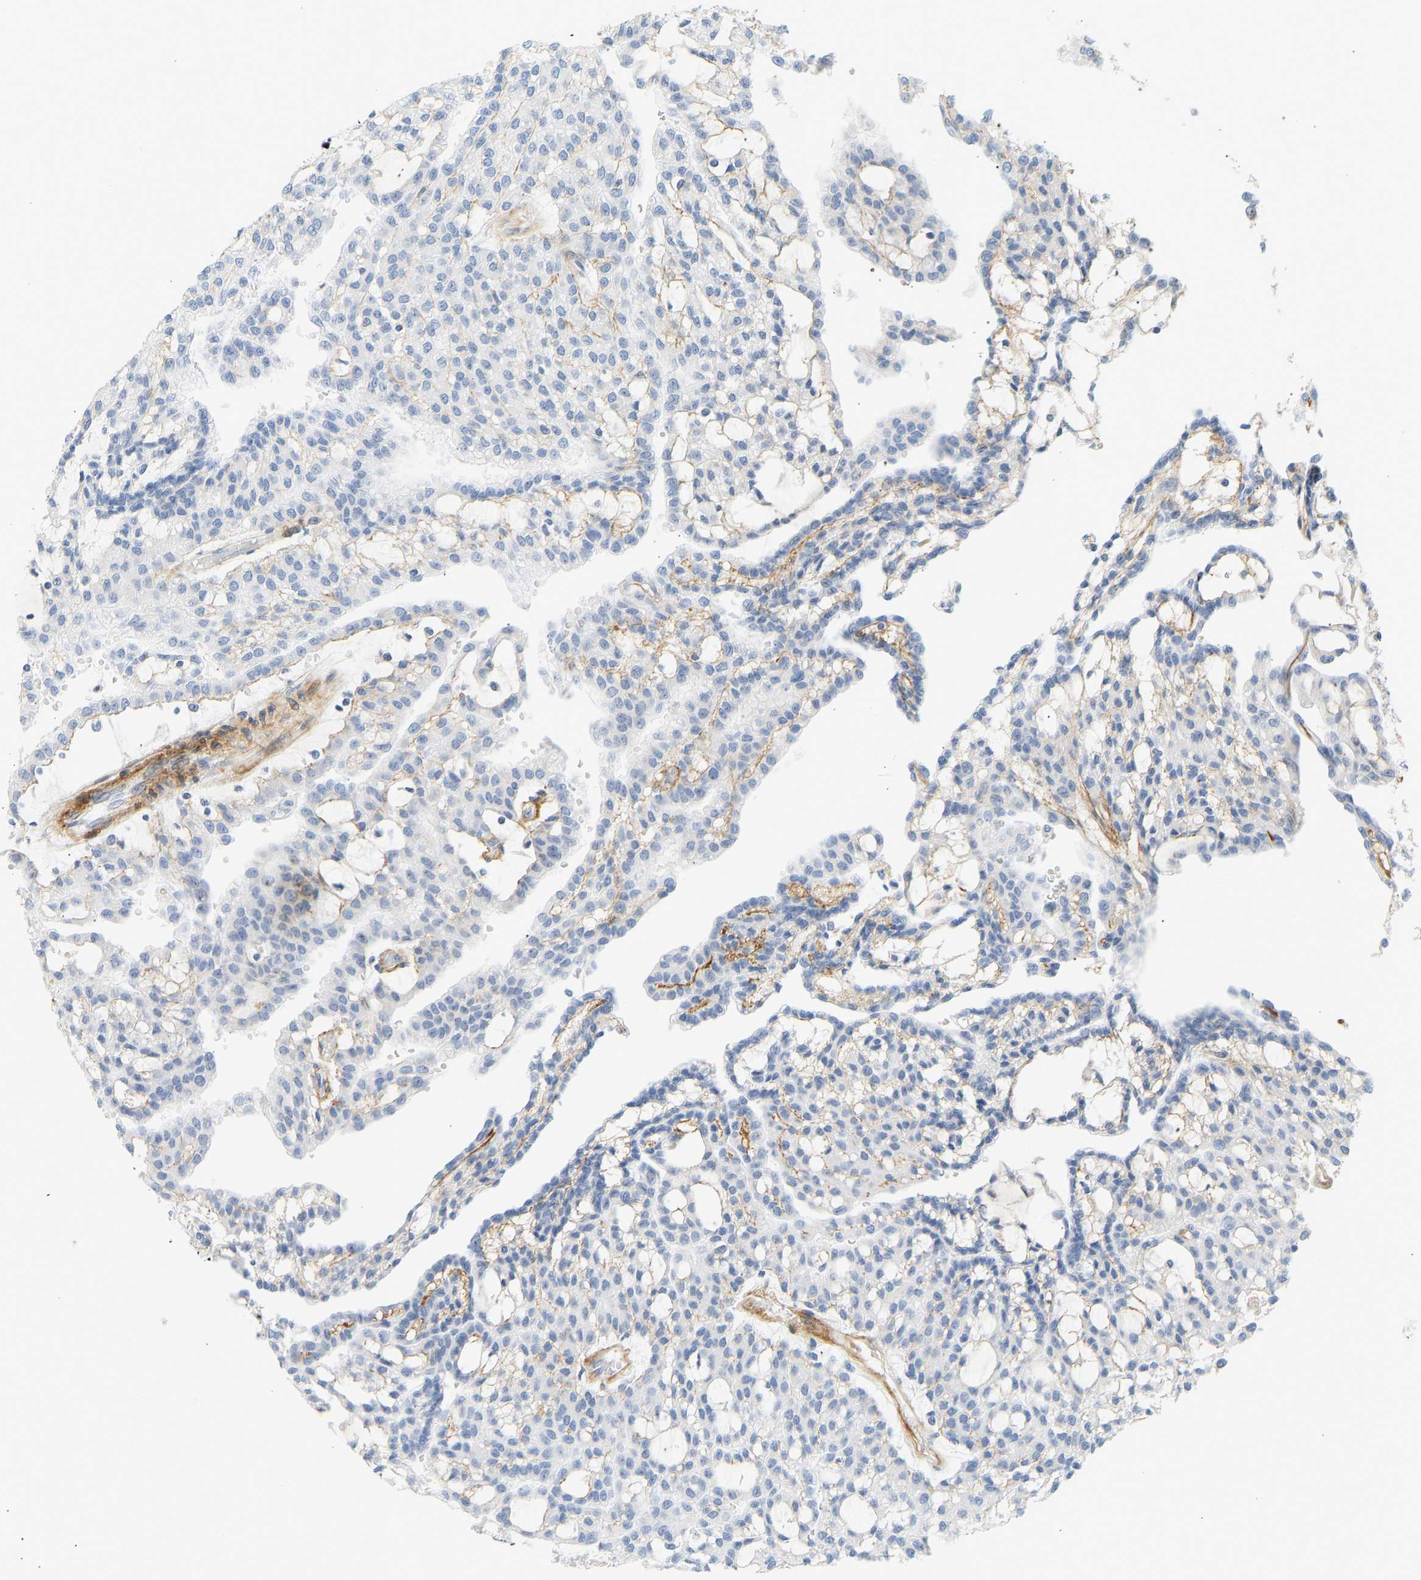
{"staining": {"intensity": "negative", "quantity": "none", "location": "none"}, "tissue": "renal cancer", "cell_type": "Tumor cells", "image_type": "cancer", "snomed": [{"axis": "morphology", "description": "Adenocarcinoma, NOS"}, {"axis": "topography", "description": "Kidney"}], "caption": "High magnification brightfield microscopy of adenocarcinoma (renal) stained with DAB (brown) and counterstained with hematoxylin (blue): tumor cells show no significant staining.", "gene": "SLC30A7", "patient": {"sex": "male", "age": 63}}